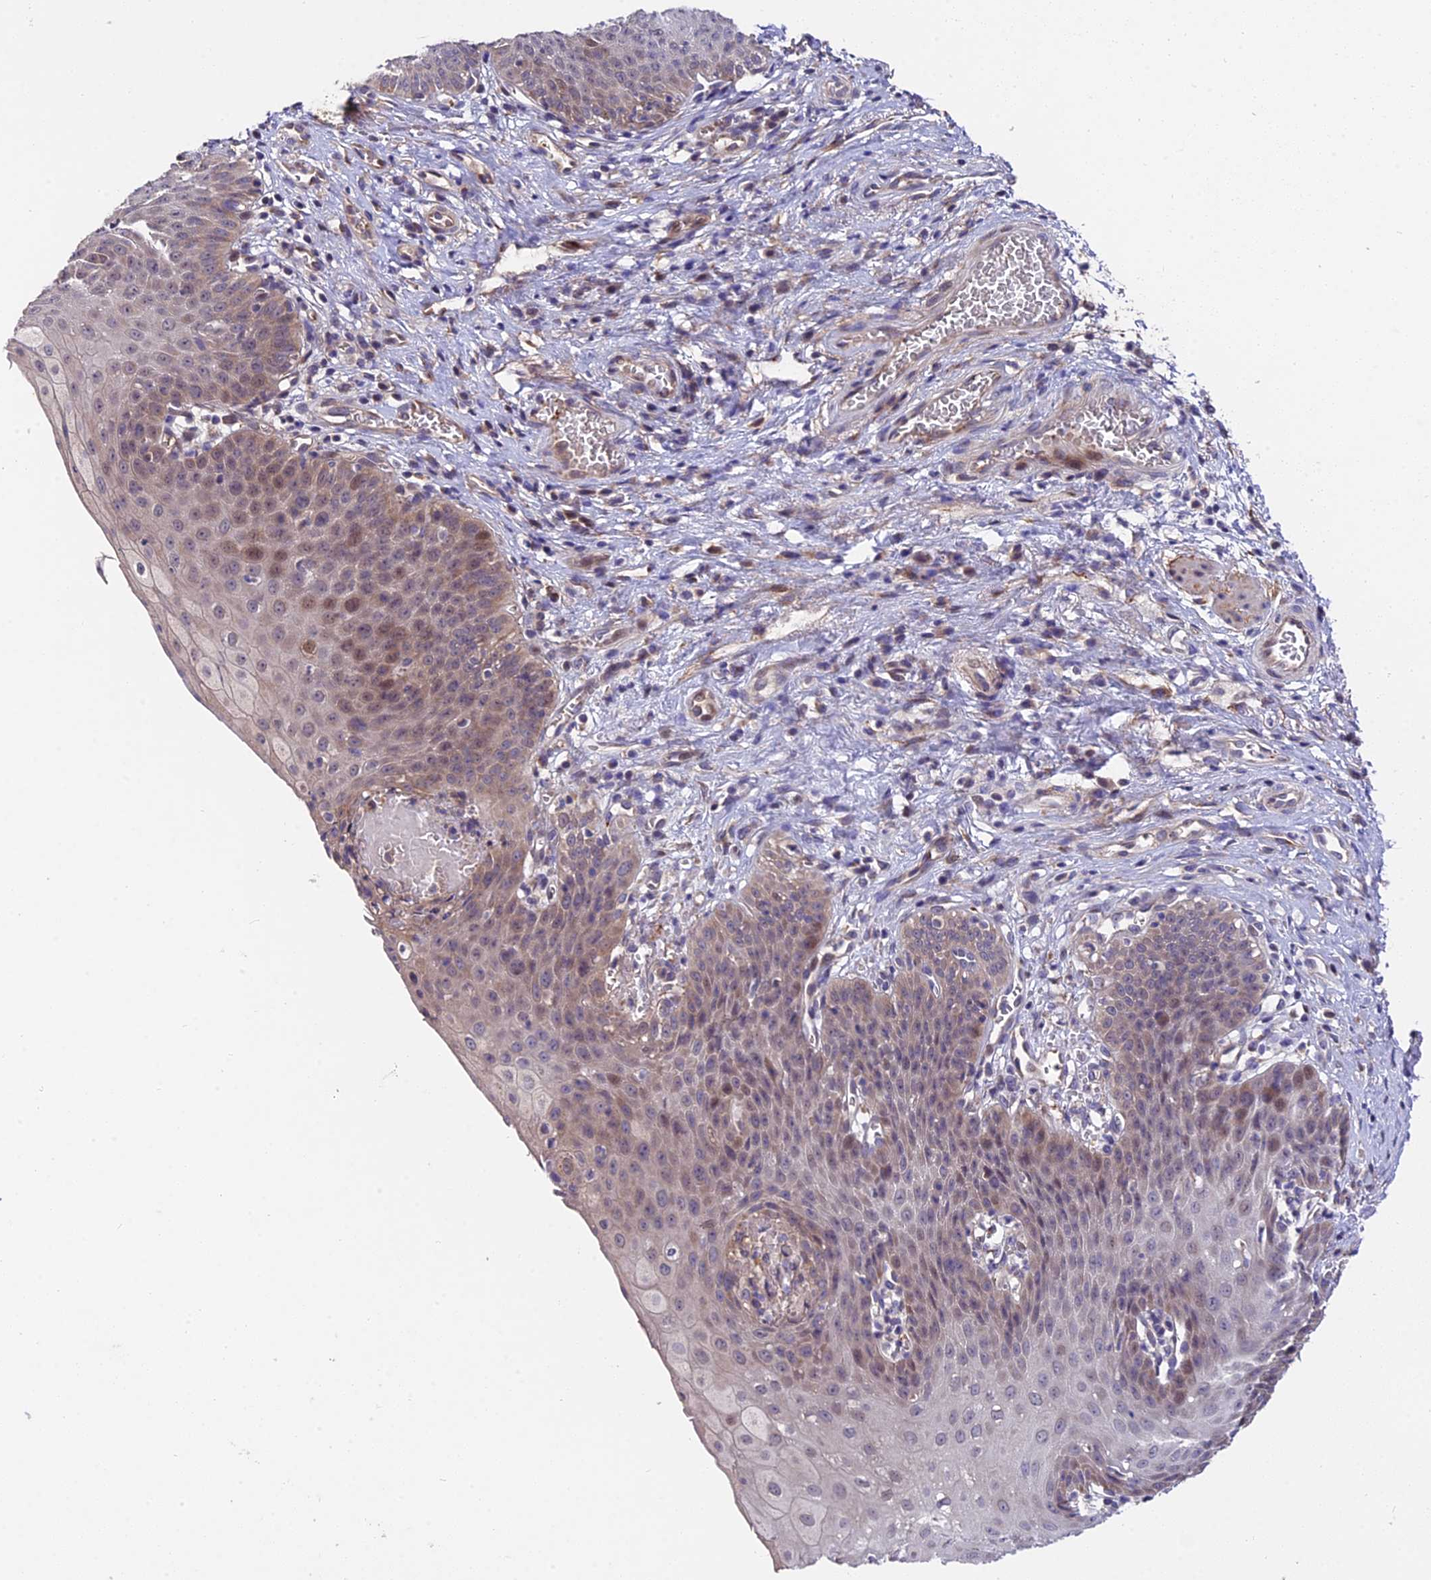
{"staining": {"intensity": "moderate", "quantity": "<25%", "location": "nuclear"}, "tissue": "esophagus", "cell_type": "Squamous epithelial cells", "image_type": "normal", "snomed": [{"axis": "morphology", "description": "Normal tissue, NOS"}, {"axis": "topography", "description": "Esophagus"}], "caption": "Immunohistochemistry photomicrograph of unremarkable esophagus stained for a protein (brown), which displays low levels of moderate nuclear positivity in approximately <25% of squamous epithelial cells.", "gene": "TRMT1", "patient": {"sex": "male", "age": 71}}